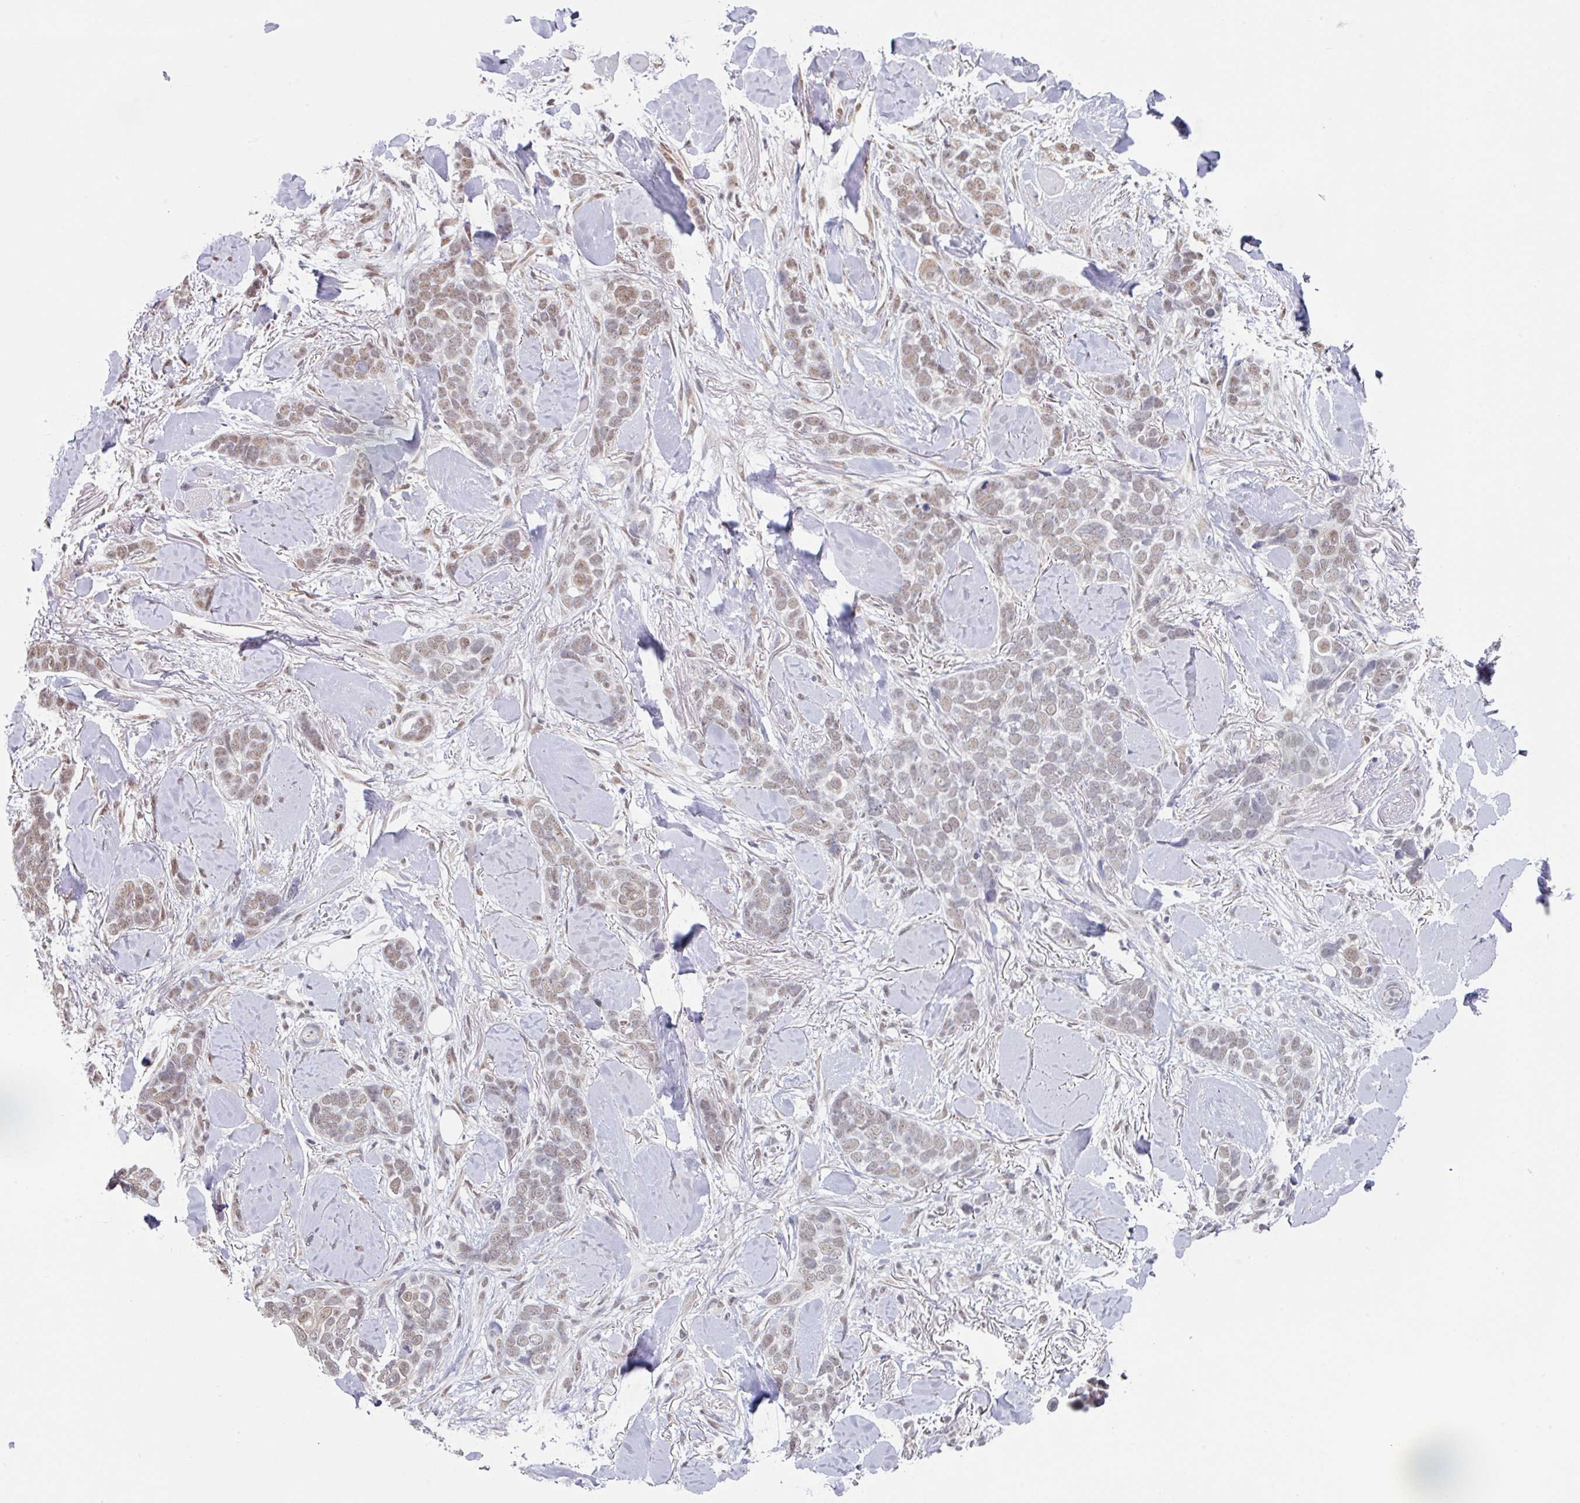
{"staining": {"intensity": "weak", "quantity": ">75%", "location": "nuclear"}, "tissue": "skin cancer", "cell_type": "Tumor cells", "image_type": "cancer", "snomed": [{"axis": "morphology", "description": "Basal cell carcinoma"}, {"axis": "topography", "description": "Skin"}], "caption": "This is an image of immunohistochemistry (IHC) staining of skin cancer (basal cell carcinoma), which shows weak positivity in the nuclear of tumor cells.", "gene": "TMED5", "patient": {"sex": "female", "age": 82}}